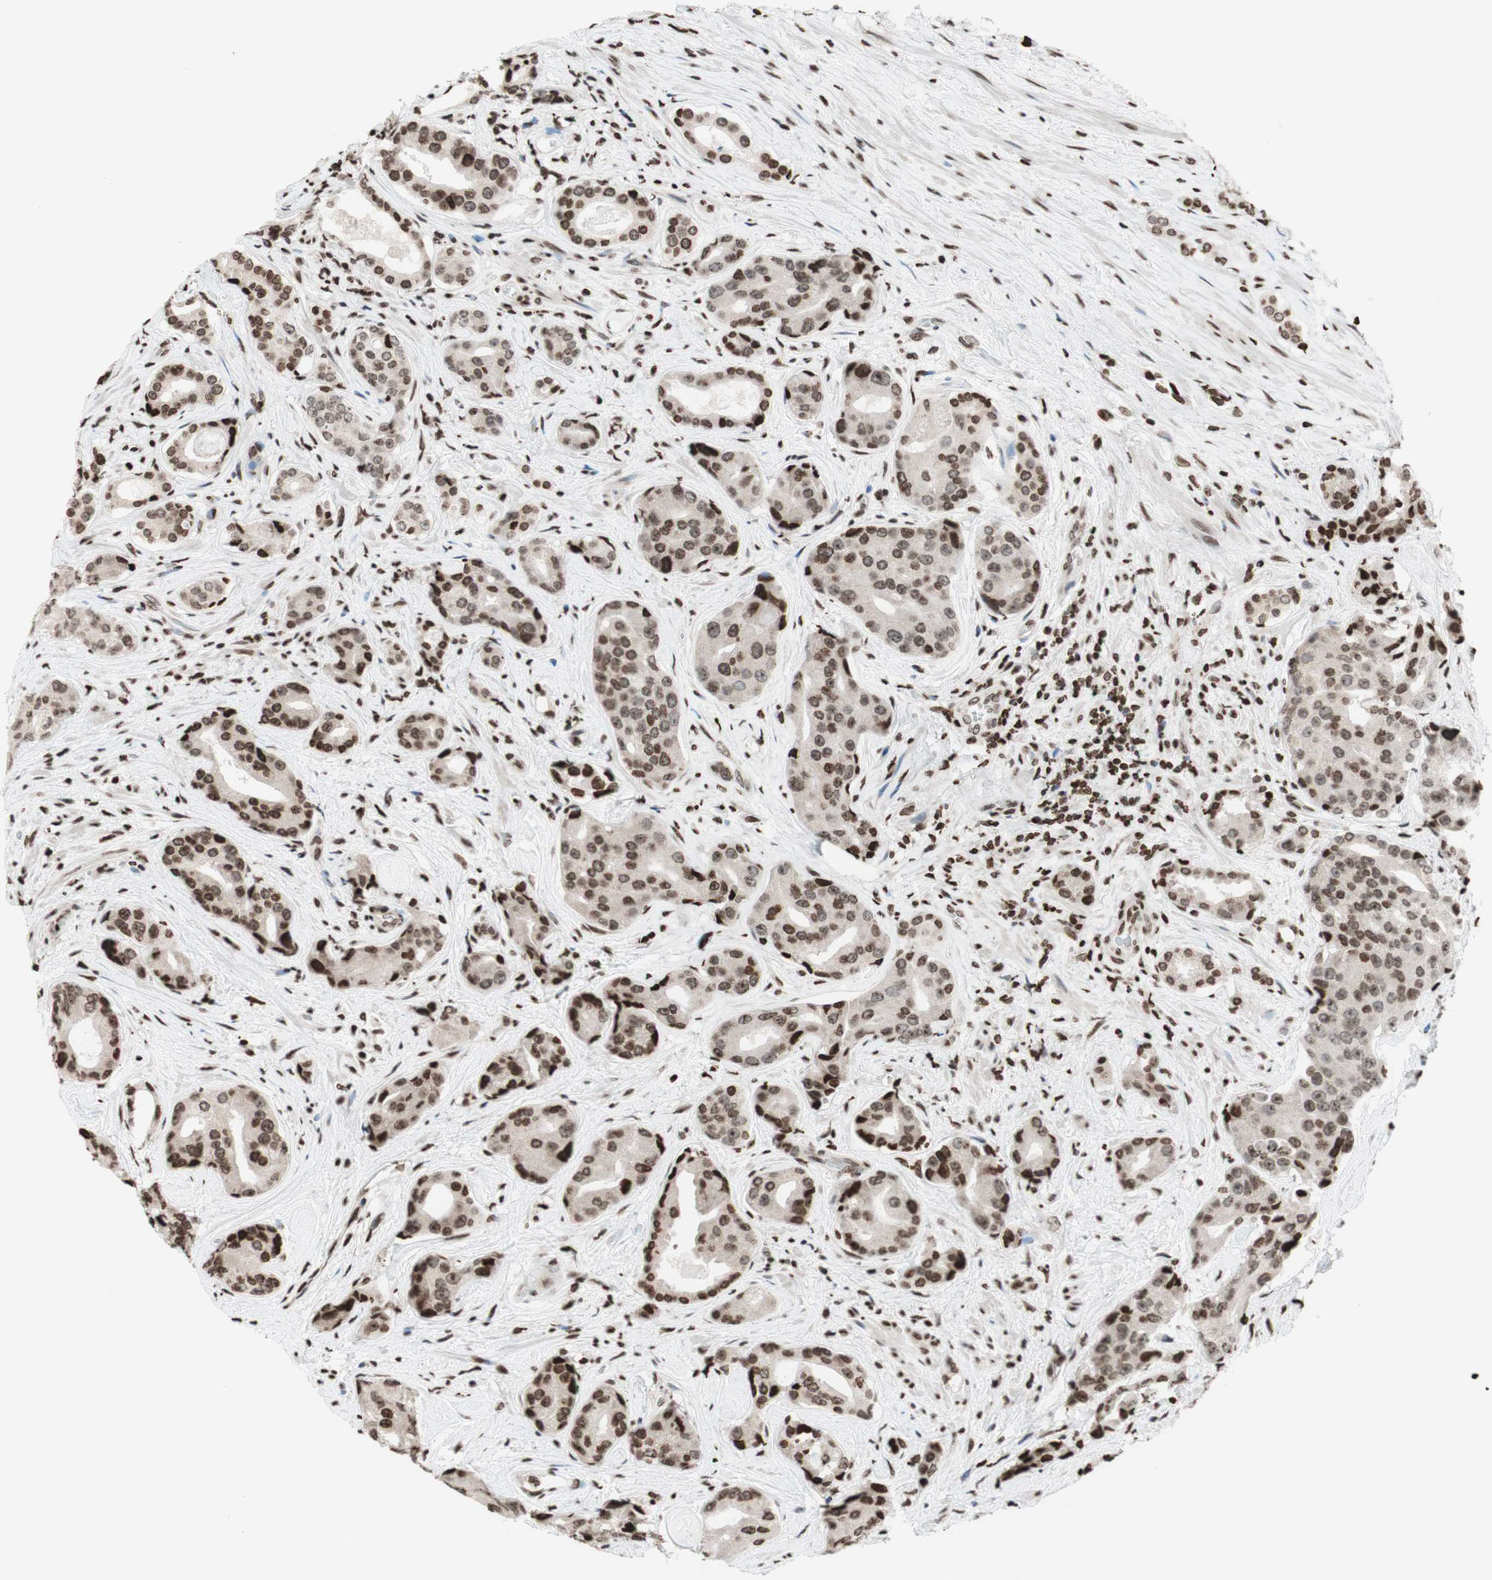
{"staining": {"intensity": "moderate", "quantity": ">75%", "location": "nuclear"}, "tissue": "prostate cancer", "cell_type": "Tumor cells", "image_type": "cancer", "snomed": [{"axis": "morphology", "description": "Adenocarcinoma, High grade"}, {"axis": "topography", "description": "Prostate"}], "caption": "Prostate cancer (high-grade adenocarcinoma) was stained to show a protein in brown. There is medium levels of moderate nuclear staining in approximately >75% of tumor cells.", "gene": "NCOA3", "patient": {"sex": "male", "age": 71}}